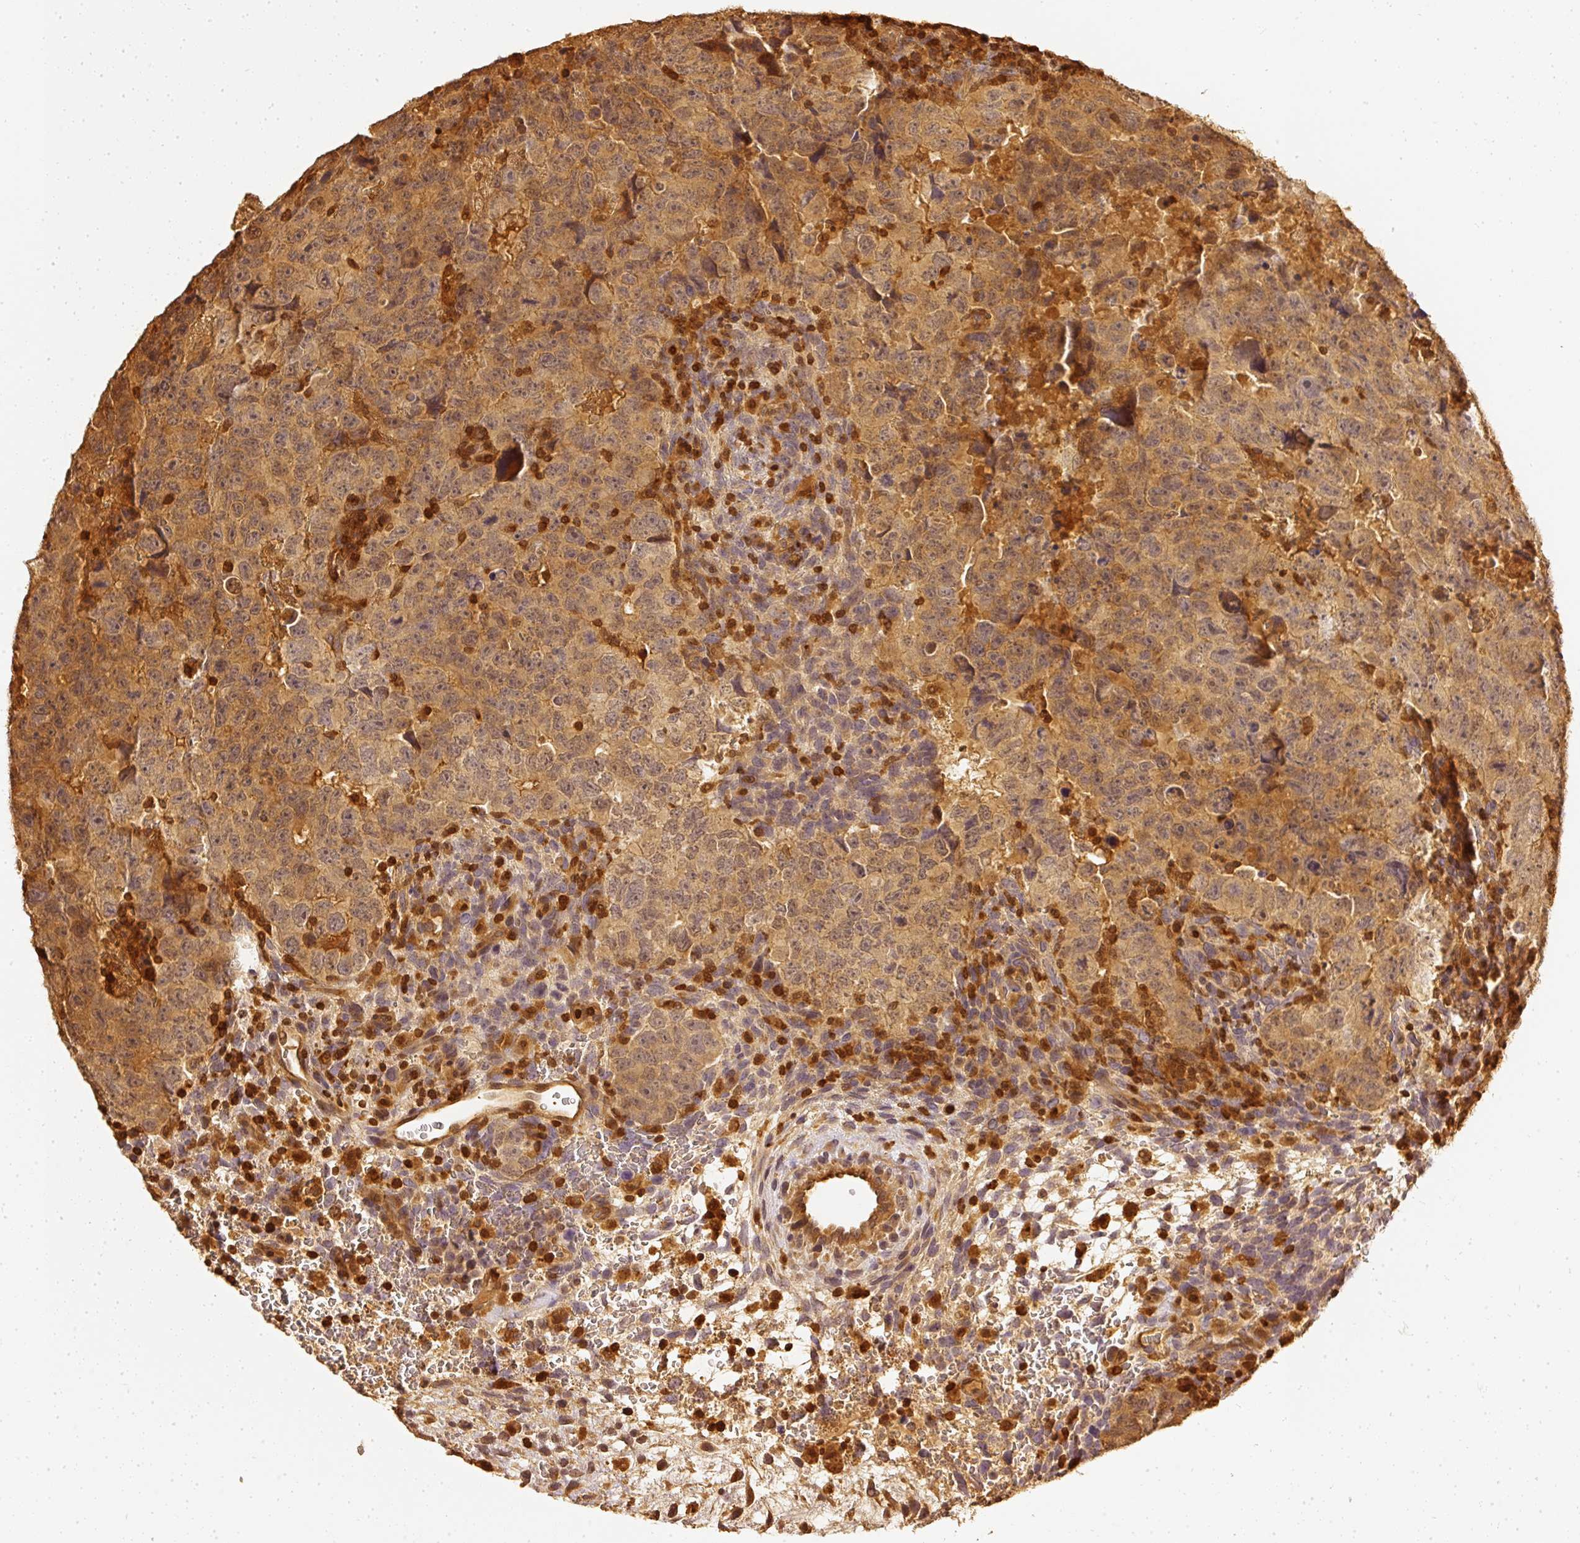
{"staining": {"intensity": "moderate", "quantity": ">75%", "location": "cytoplasmic/membranous"}, "tissue": "testis cancer", "cell_type": "Tumor cells", "image_type": "cancer", "snomed": [{"axis": "morphology", "description": "Carcinoma, Embryonal, NOS"}, {"axis": "topography", "description": "Testis"}], "caption": "Immunohistochemistry of testis cancer (embryonal carcinoma) demonstrates medium levels of moderate cytoplasmic/membranous staining in about >75% of tumor cells.", "gene": "PFN1", "patient": {"sex": "male", "age": 24}}